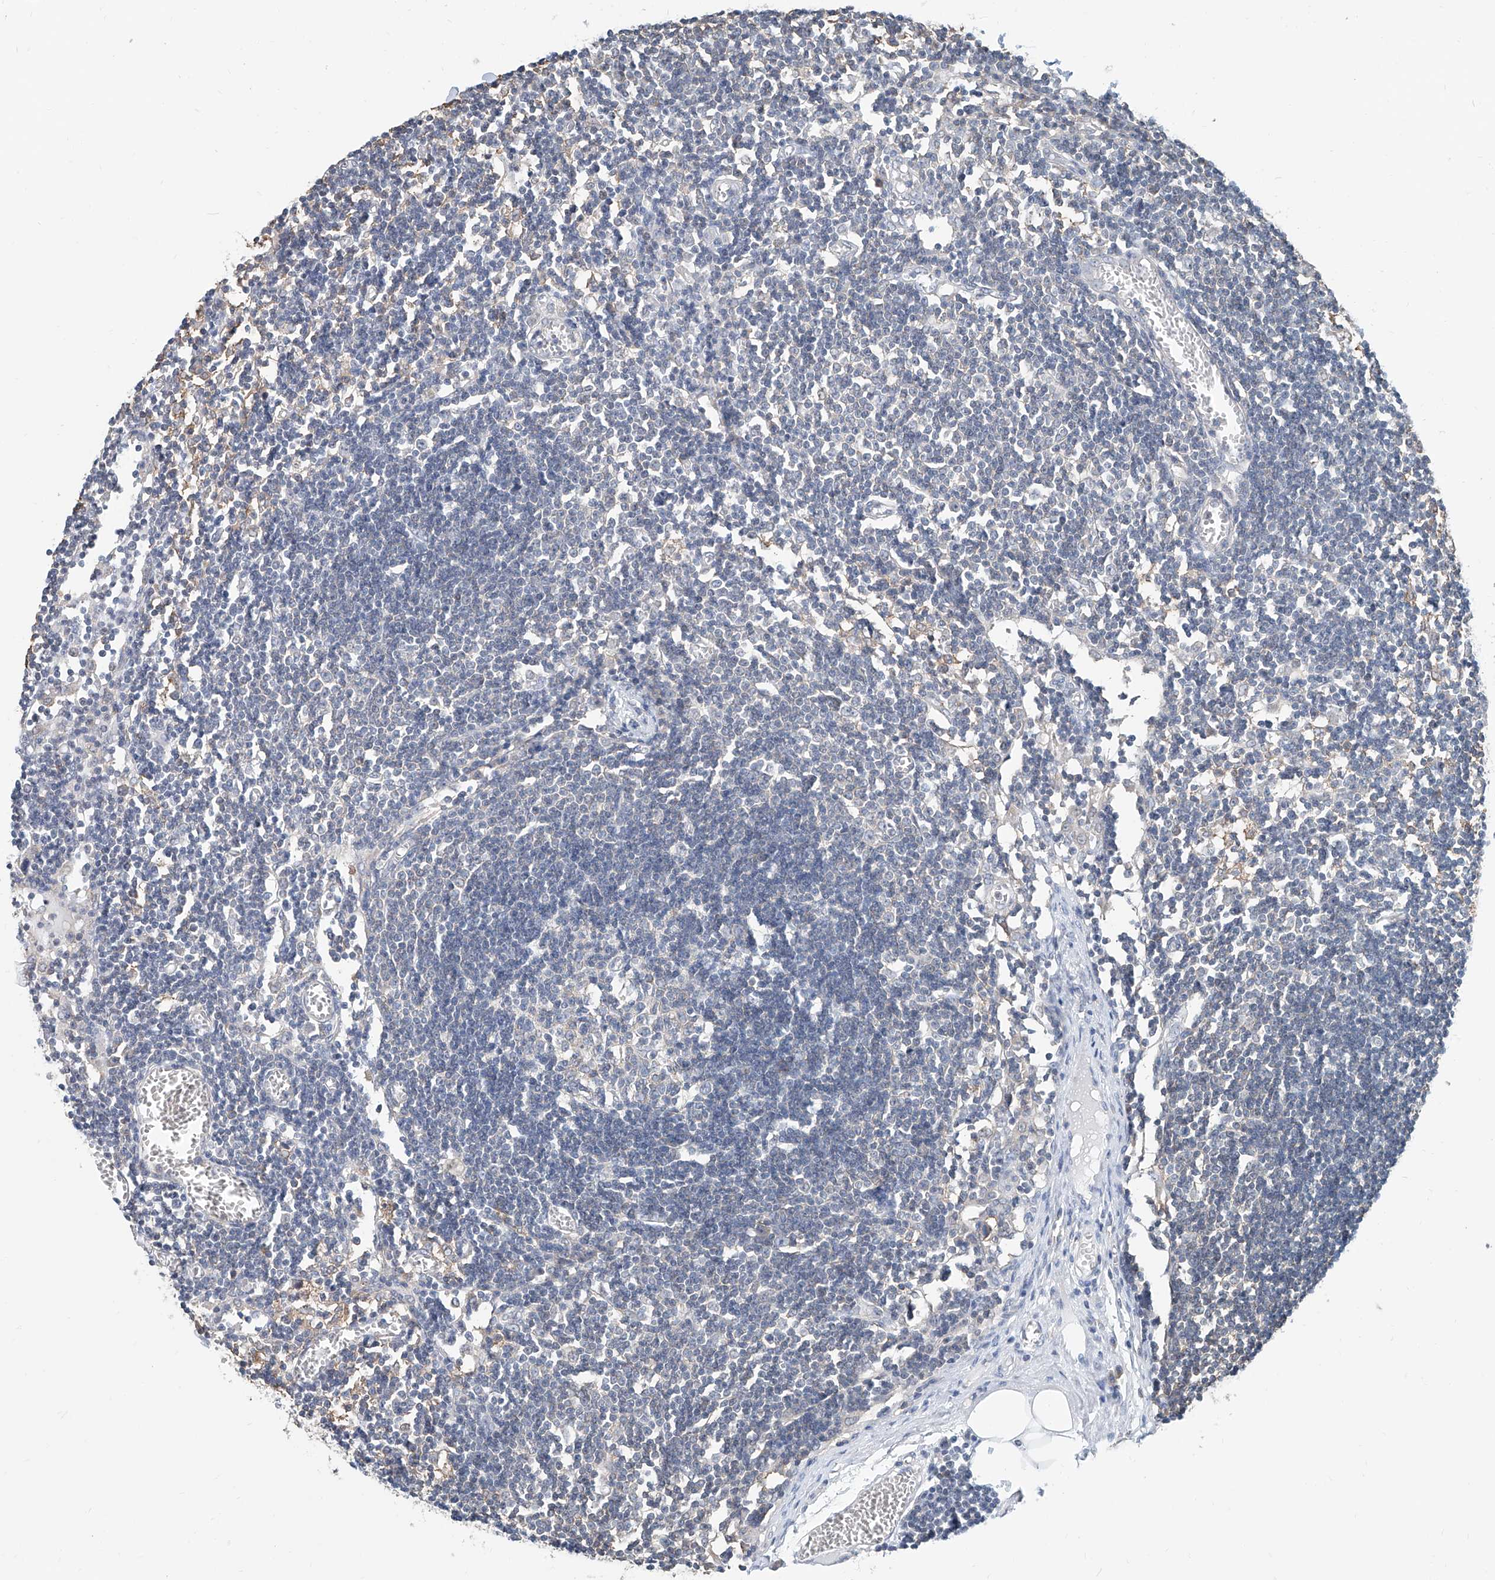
{"staining": {"intensity": "moderate", "quantity": "<25%", "location": "cytoplasmic/membranous"}, "tissue": "lymph node", "cell_type": "Germinal center cells", "image_type": "normal", "snomed": [{"axis": "morphology", "description": "Normal tissue, NOS"}, {"axis": "topography", "description": "Lymph node"}], "caption": "This image reveals immunohistochemistry staining of unremarkable human lymph node, with low moderate cytoplasmic/membranous positivity in approximately <25% of germinal center cells.", "gene": "KCNK10", "patient": {"sex": "female", "age": 11}}